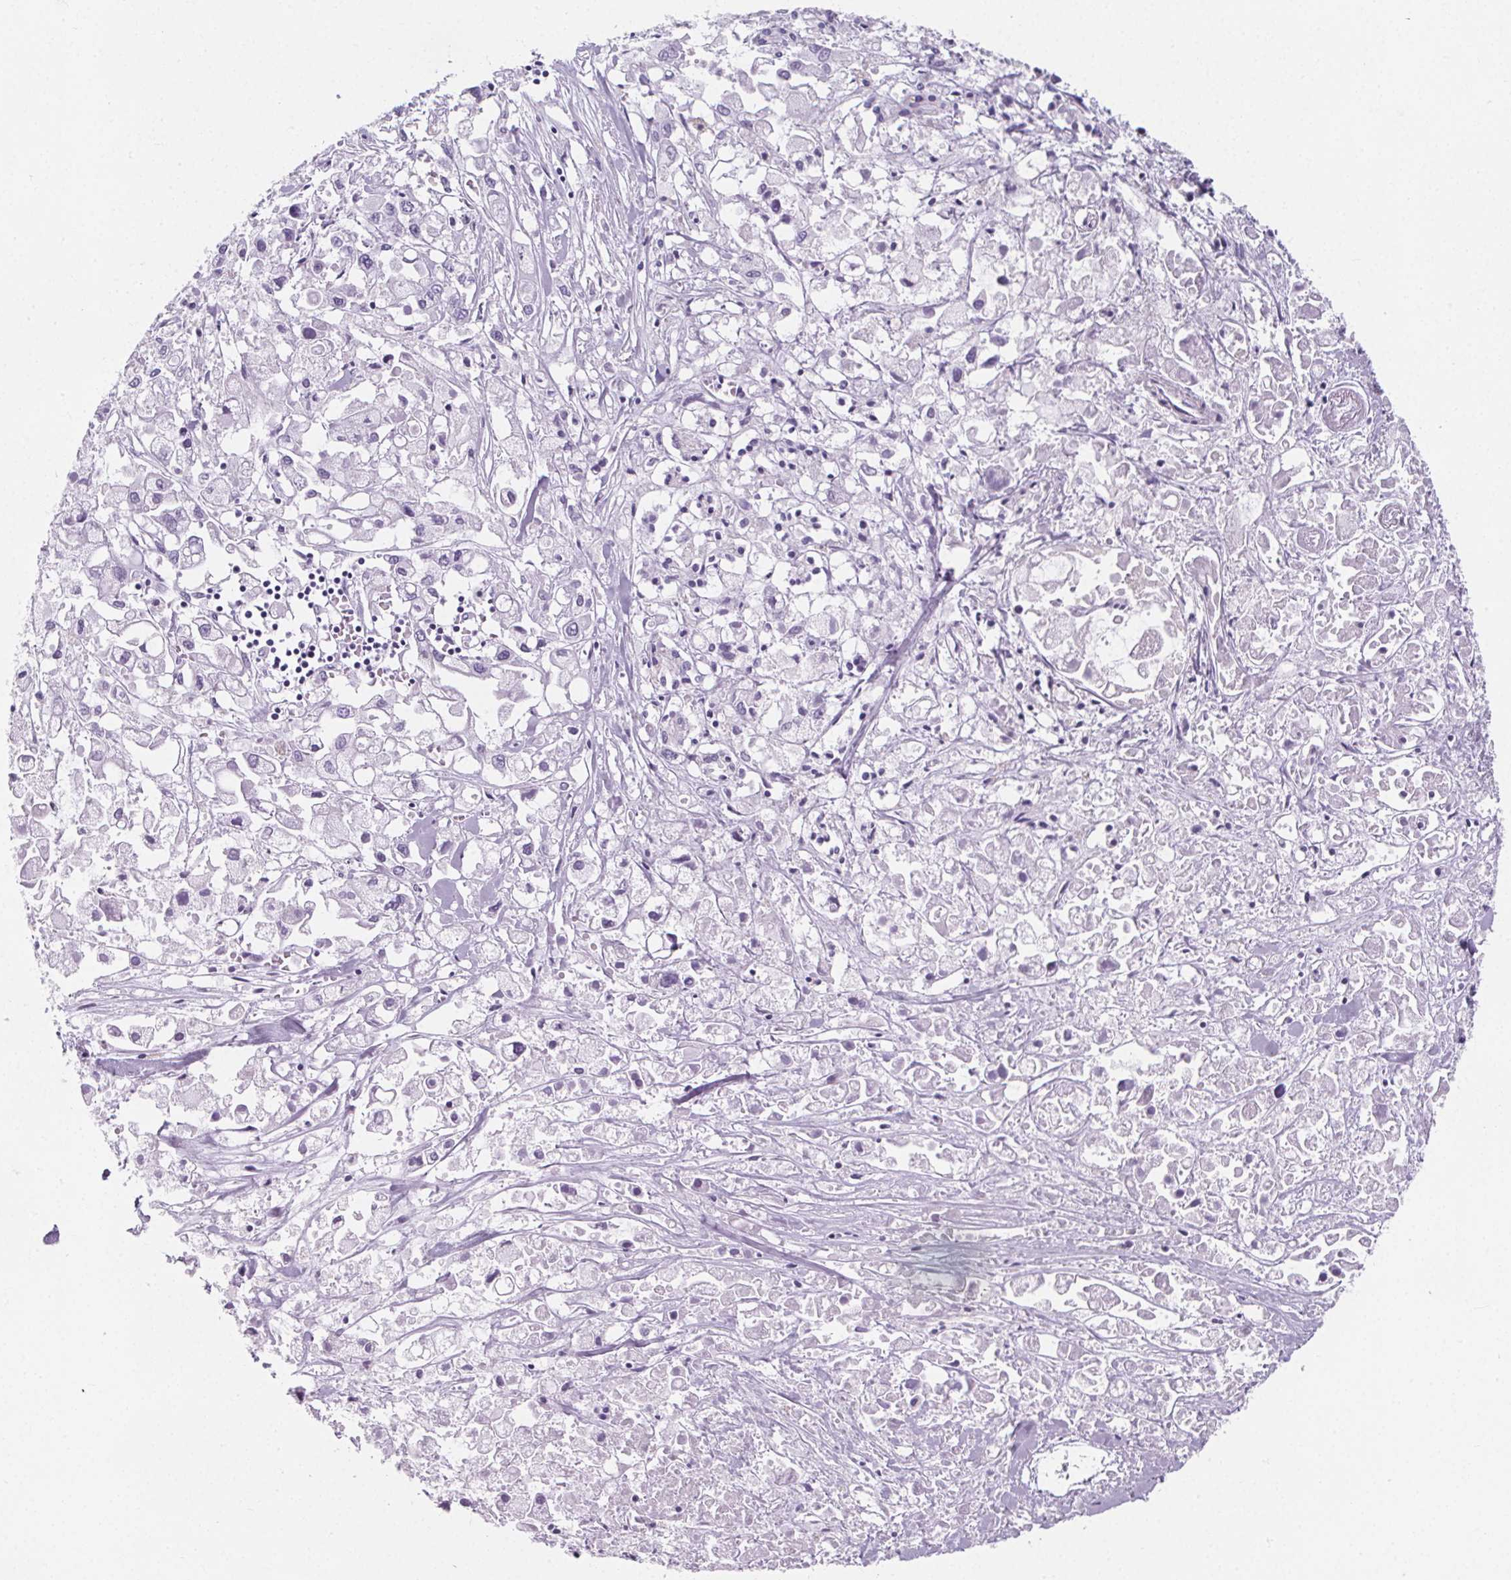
{"staining": {"intensity": "negative", "quantity": "none", "location": "none"}, "tissue": "pancreatic cancer", "cell_type": "Tumor cells", "image_type": "cancer", "snomed": [{"axis": "morphology", "description": "Adenocarcinoma, NOS"}, {"axis": "topography", "description": "Pancreas"}], "caption": "Tumor cells show no significant protein expression in pancreatic adenocarcinoma. (DAB (3,3'-diaminobenzidine) immunohistochemistry, high magnification).", "gene": "ADRB1", "patient": {"sex": "male", "age": 71}}